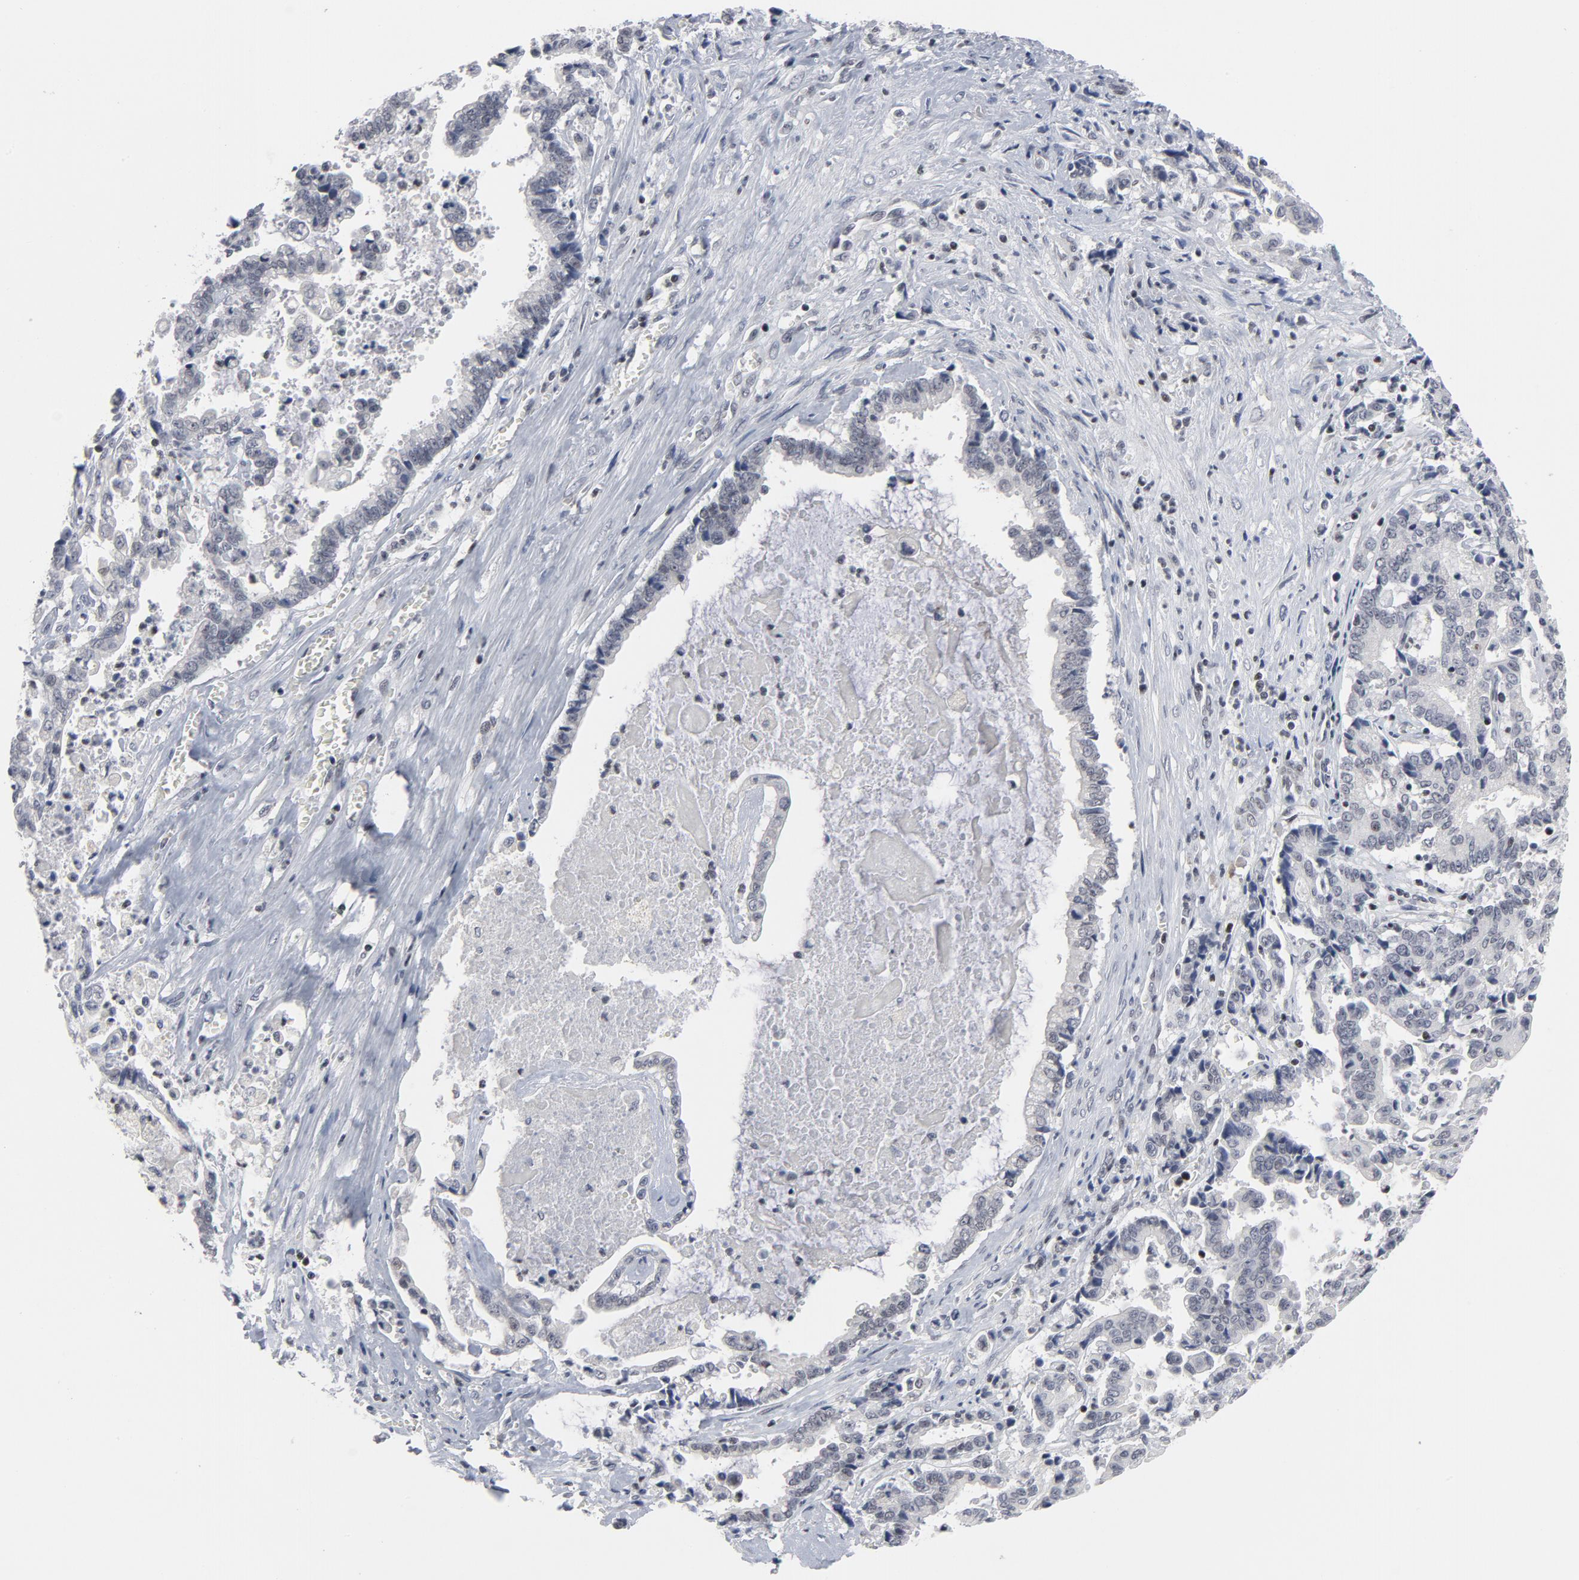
{"staining": {"intensity": "weak", "quantity": "25%-75%", "location": "cytoplasmic/membranous"}, "tissue": "liver cancer", "cell_type": "Tumor cells", "image_type": "cancer", "snomed": [{"axis": "morphology", "description": "Cholangiocarcinoma"}, {"axis": "topography", "description": "Liver"}], "caption": "DAB immunohistochemical staining of human liver cholangiocarcinoma reveals weak cytoplasmic/membranous protein expression in about 25%-75% of tumor cells.", "gene": "GABPA", "patient": {"sex": "male", "age": 57}}